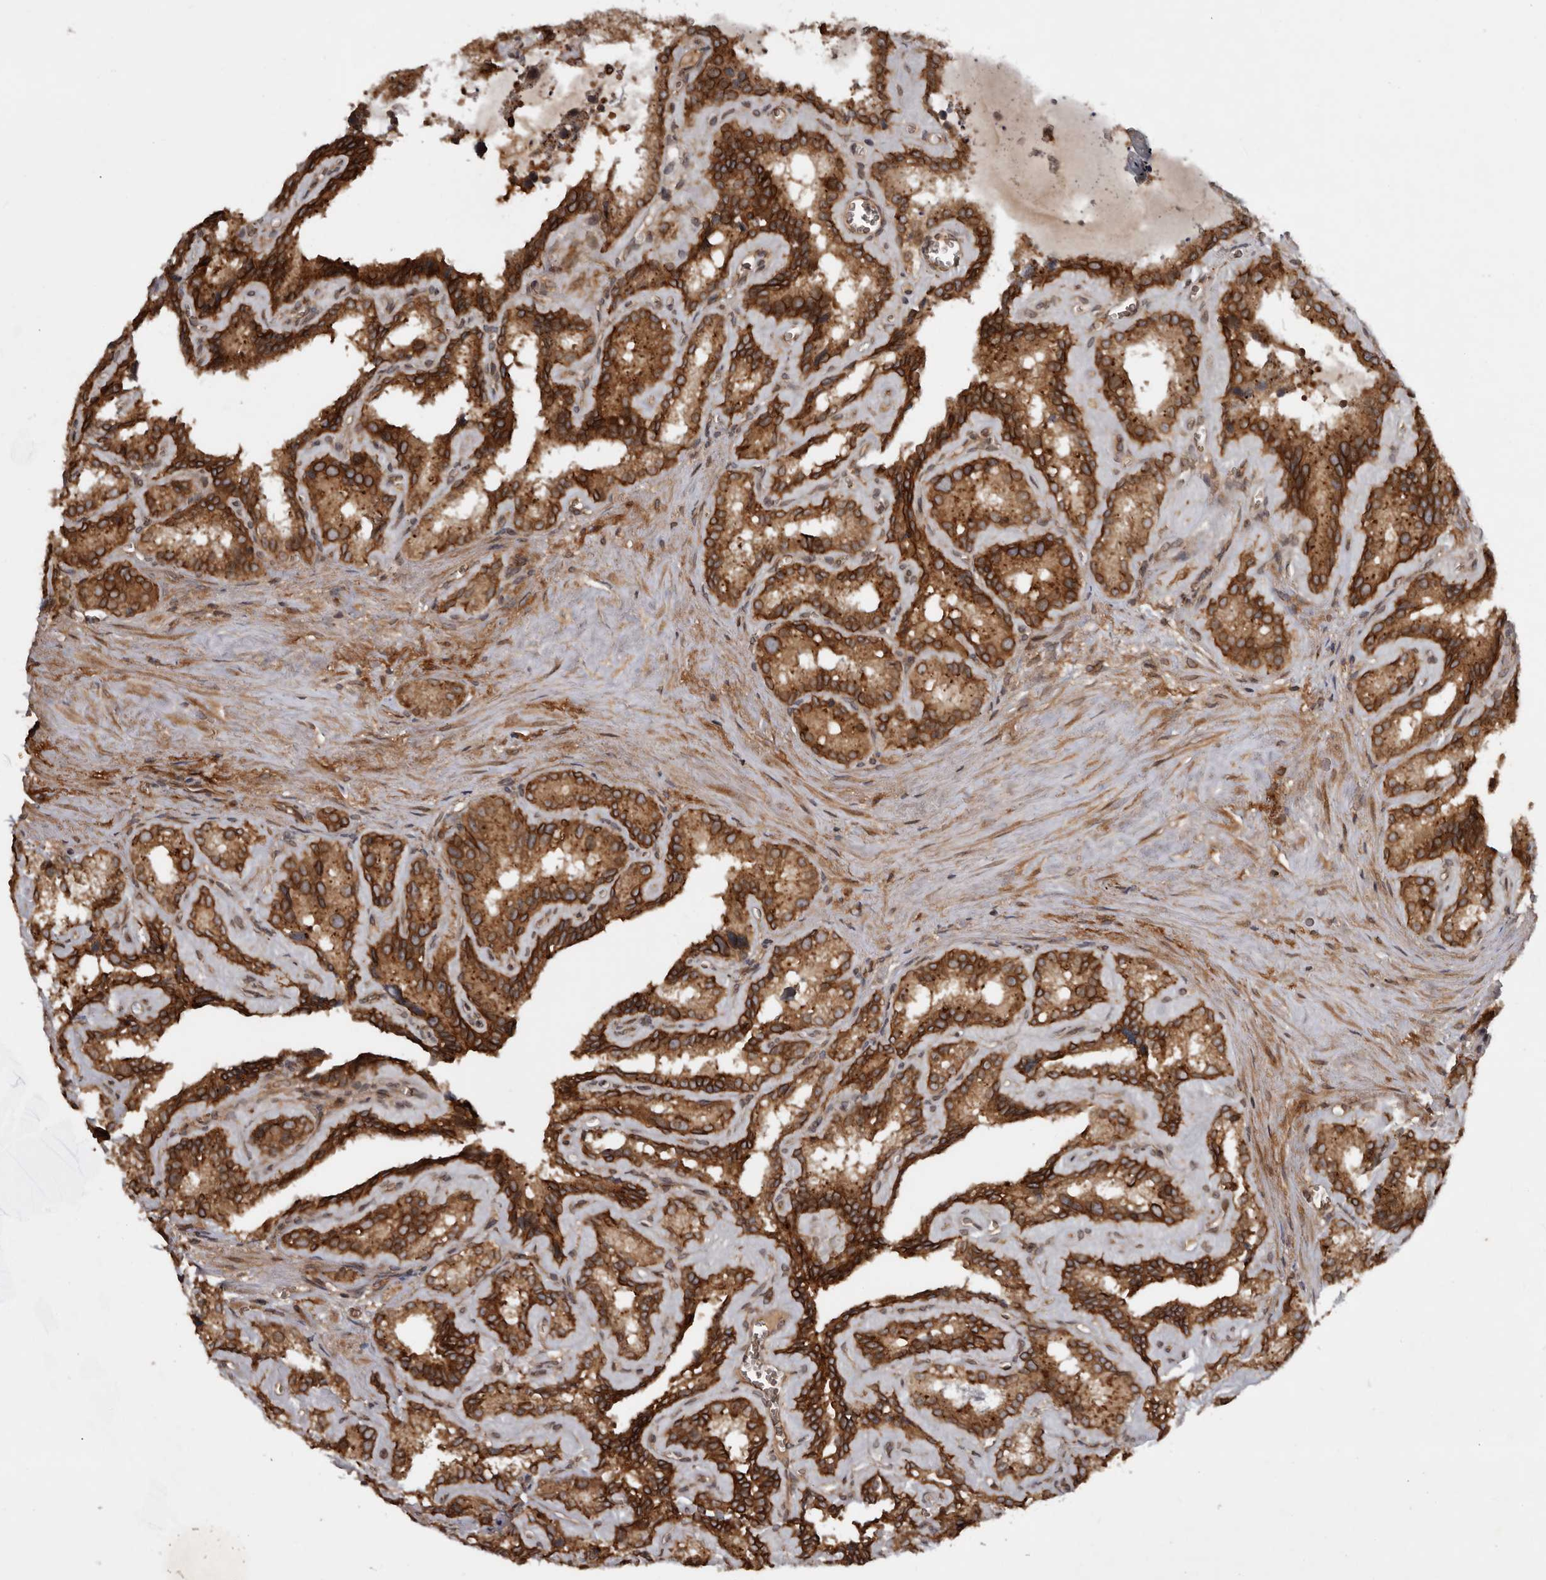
{"staining": {"intensity": "strong", "quantity": ">75%", "location": "cytoplasmic/membranous"}, "tissue": "seminal vesicle", "cell_type": "Glandular cells", "image_type": "normal", "snomed": [{"axis": "morphology", "description": "Normal tissue, NOS"}, {"axis": "topography", "description": "Prostate"}, {"axis": "topography", "description": "Seminal veicle"}], "caption": "This micrograph exhibits immunohistochemistry staining of benign human seminal vesicle, with high strong cytoplasmic/membranous positivity in about >75% of glandular cells.", "gene": "STK36", "patient": {"sex": "male", "age": 59}}